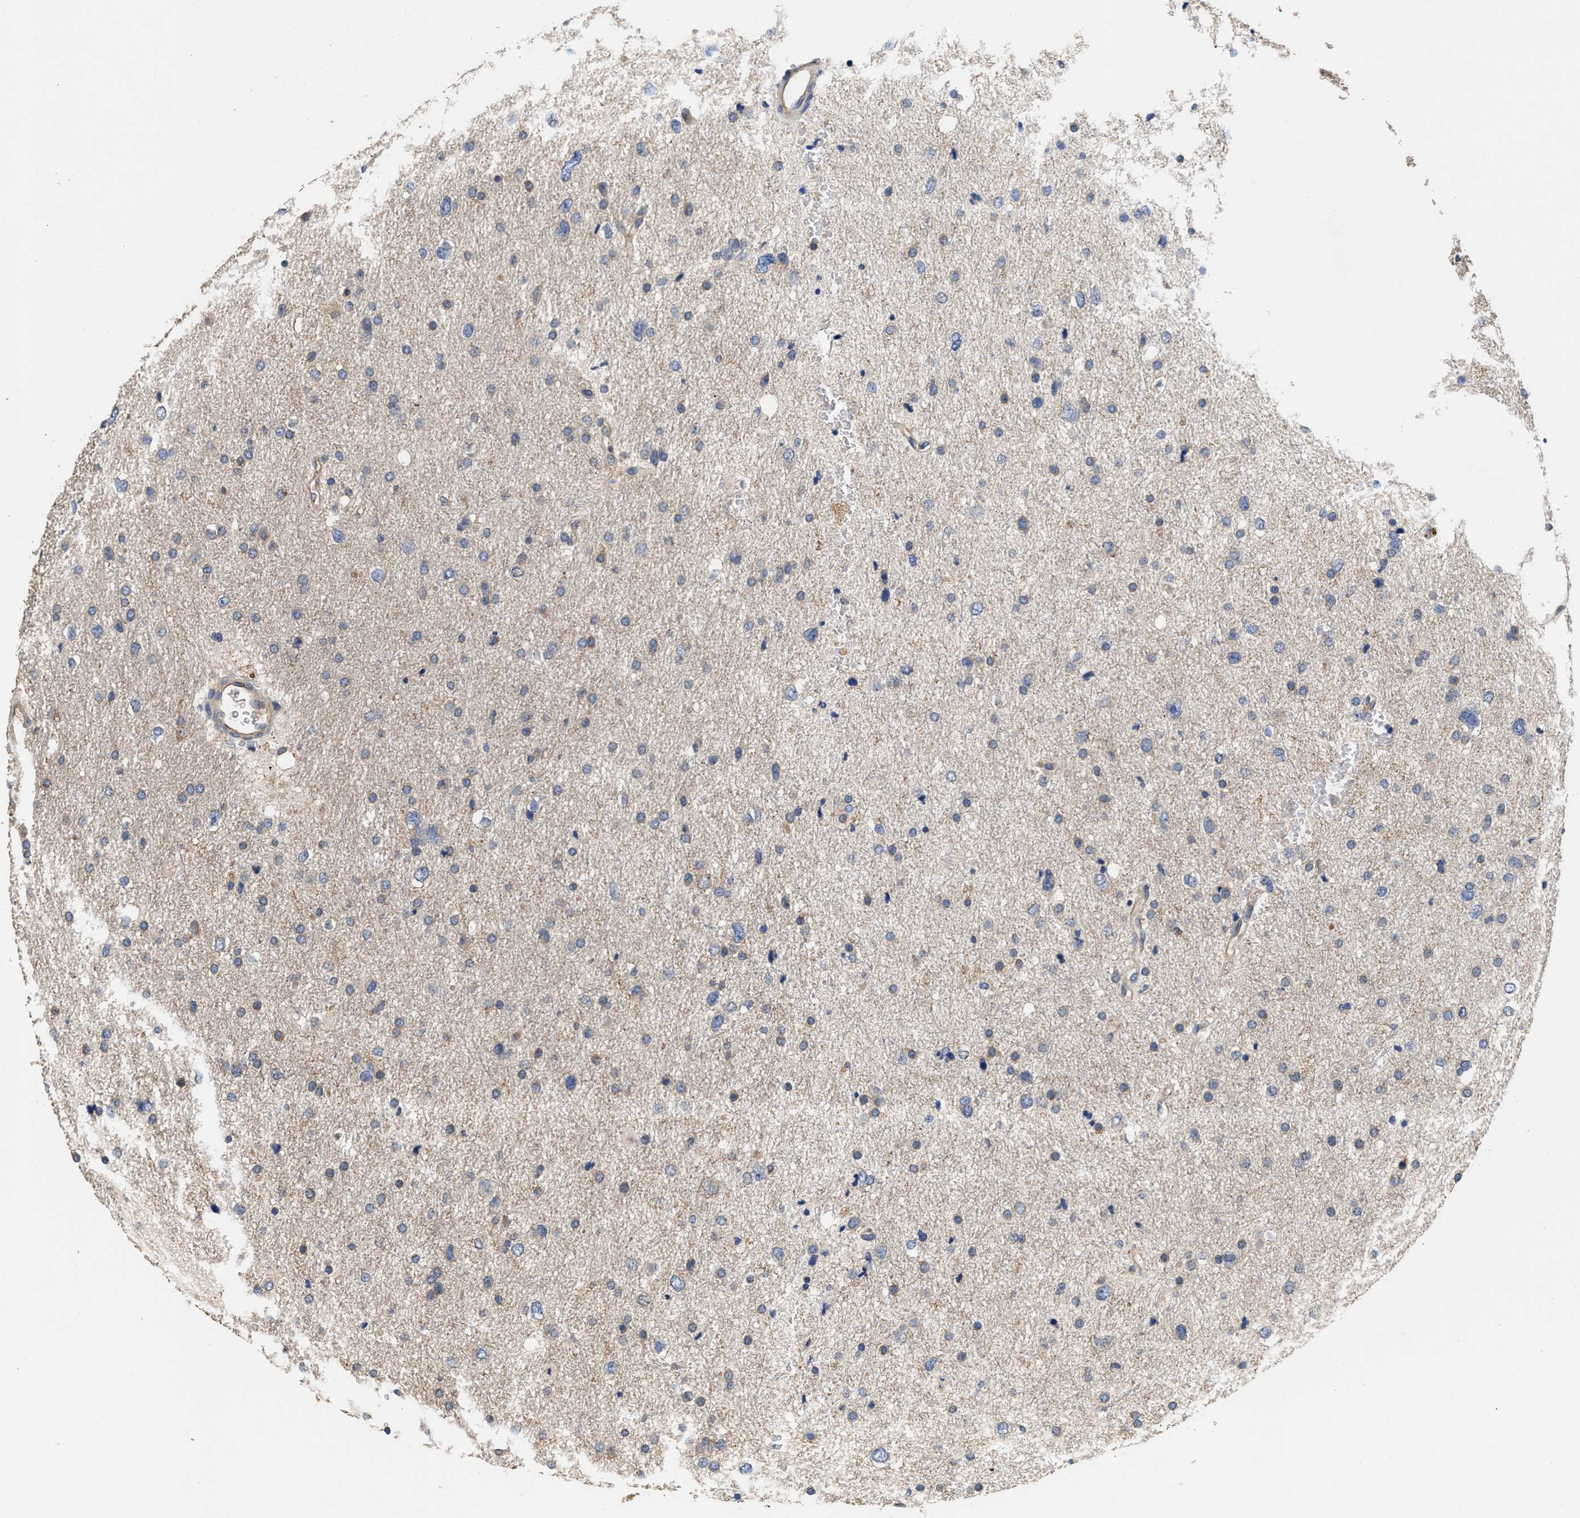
{"staining": {"intensity": "weak", "quantity": "<25%", "location": "cytoplasmic/membranous"}, "tissue": "glioma", "cell_type": "Tumor cells", "image_type": "cancer", "snomed": [{"axis": "morphology", "description": "Glioma, malignant, Low grade"}, {"axis": "topography", "description": "Brain"}], "caption": "This histopathology image is of malignant glioma (low-grade) stained with immunohistochemistry (IHC) to label a protein in brown with the nuclei are counter-stained blue. There is no positivity in tumor cells.", "gene": "KLB", "patient": {"sex": "female", "age": 37}}